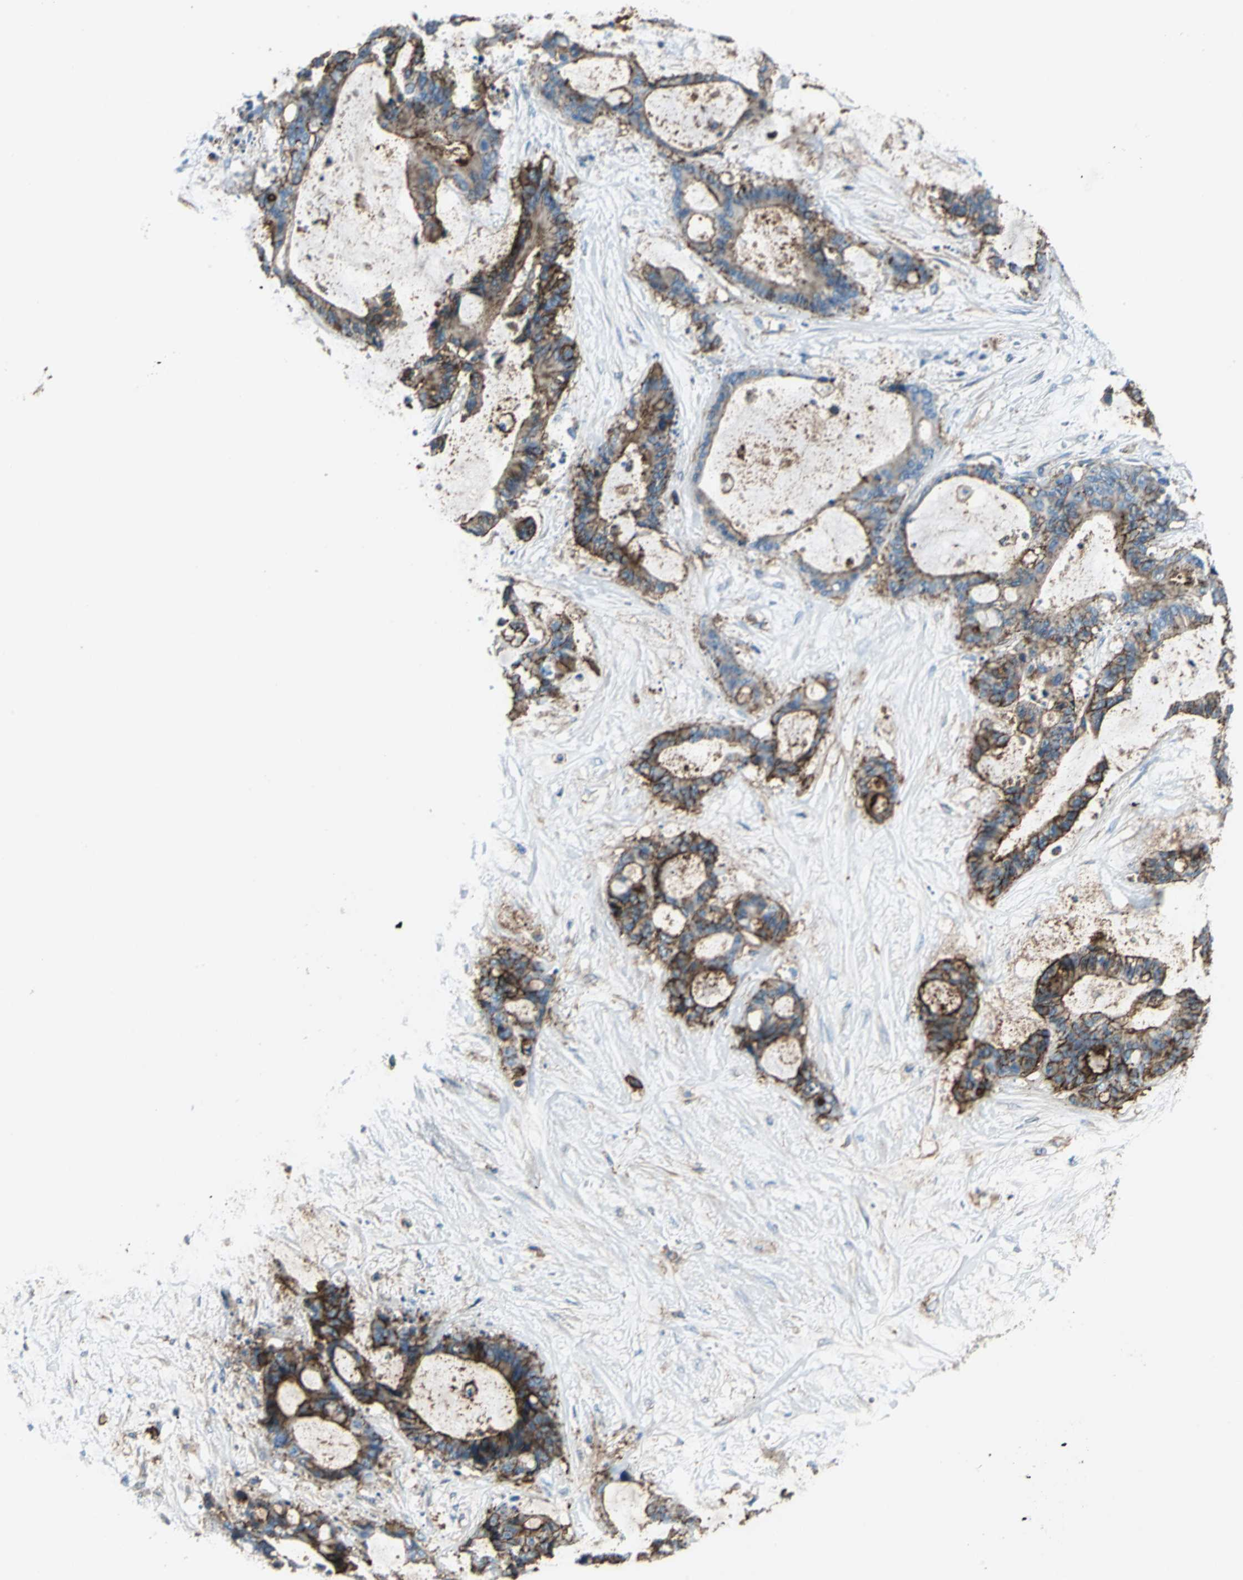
{"staining": {"intensity": "strong", "quantity": "25%-75%", "location": "cytoplasmic/membranous"}, "tissue": "liver cancer", "cell_type": "Tumor cells", "image_type": "cancer", "snomed": [{"axis": "morphology", "description": "Cholangiocarcinoma"}, {"axis": "topography", "description": "Liver"}], "caption": "Liver cancer was stained to show a protein in brown. There is high levels of strong cytoplasmic/membranous expression in about 25%-75% of tumor cells.", "gene": "CD44", "patient": {"sex": "female", "age": 73}}